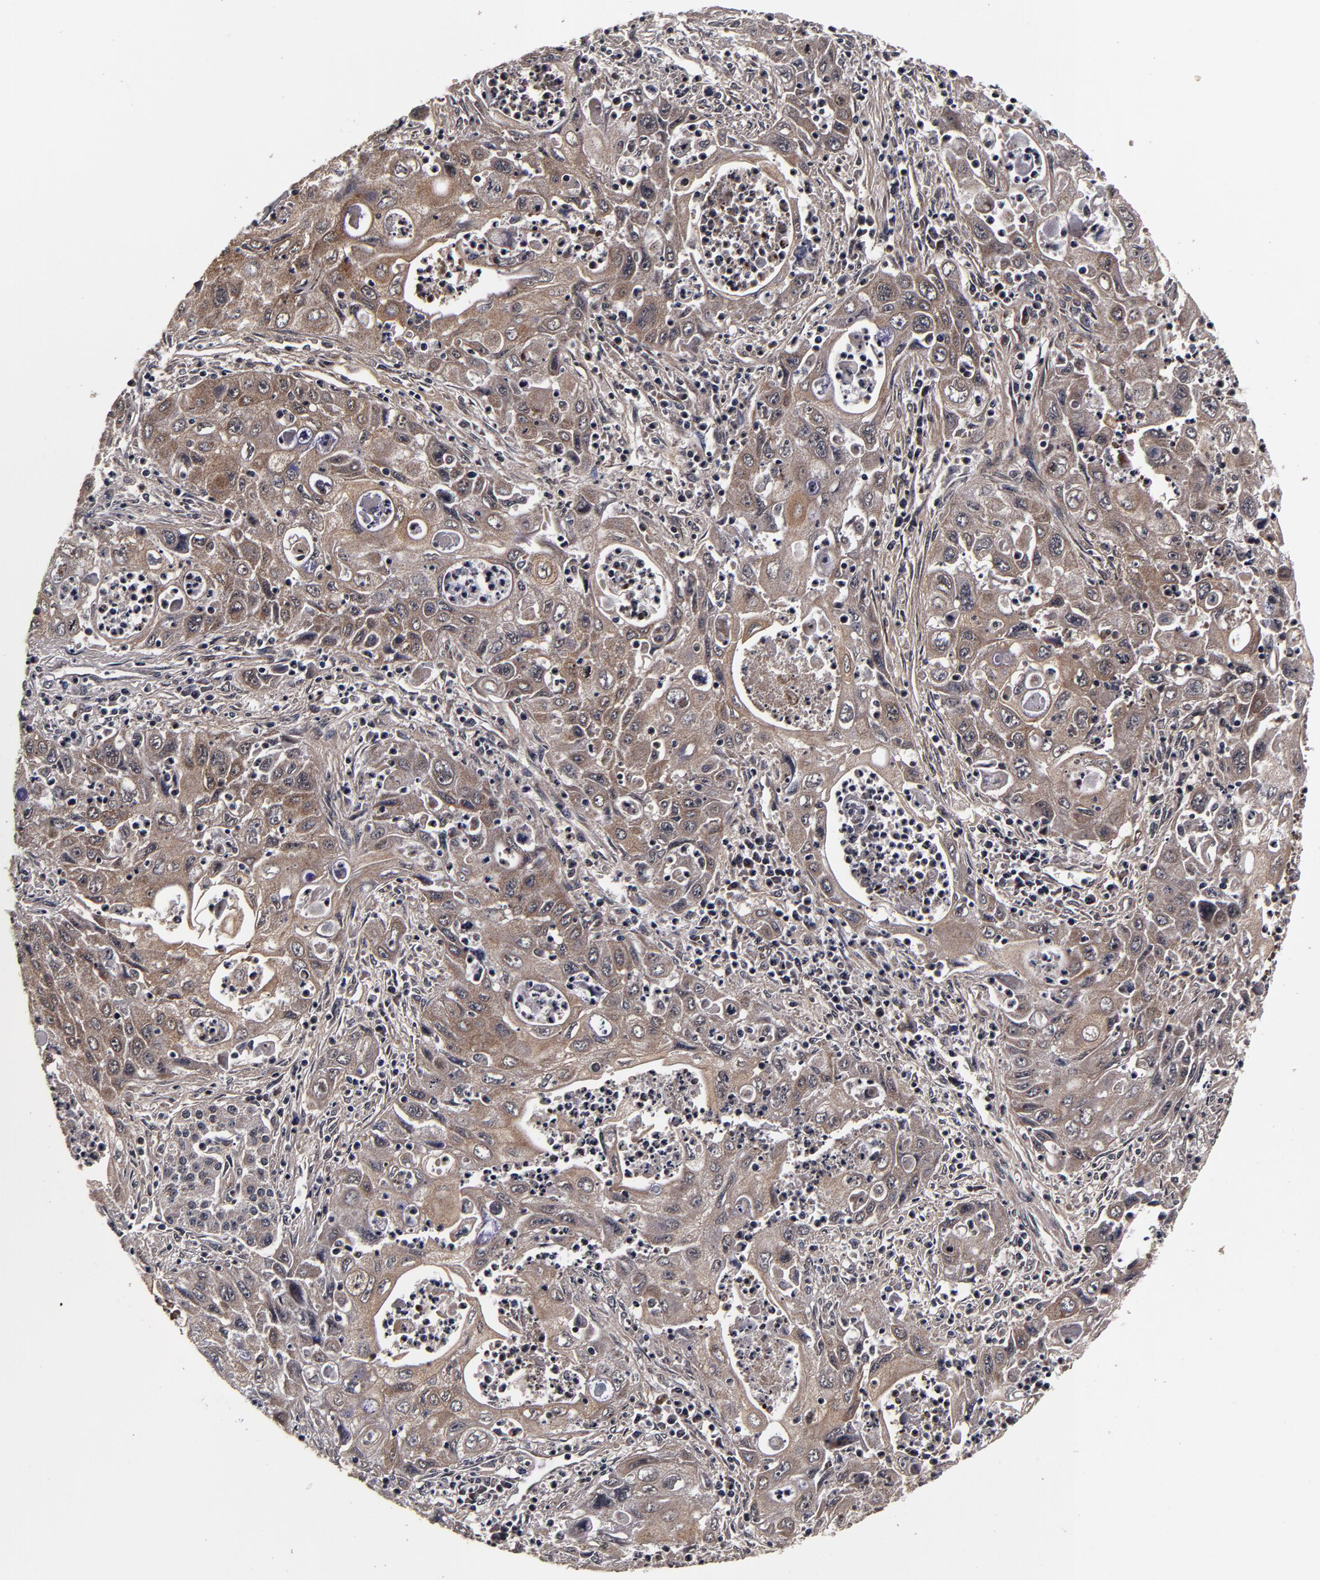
{"staining": {"intensity": "moderate", "quantity": ">75%", "location": "cytoplasmic/membranous"}, "tissue": "pancreatic cancer", "cell_type": "Tumor cells", "image_type": "cancer", "snomed": [{"axis": "morphology", "description": "Adenocarcinoma, NOS"}, {"axis": "topography", "description": "Pancreas"}], "caption": "Immunohistochemistry (IHC) (DAB (3,3'-diaminobenzidine)) staining of human adenocarcinoma (pancreatic) exhibits moderate cytoplasmic/membranous protein positivity in about >75% of tumor cells.", "gene": "MMP15", "patient": {"sex": "male", "age": 70}}